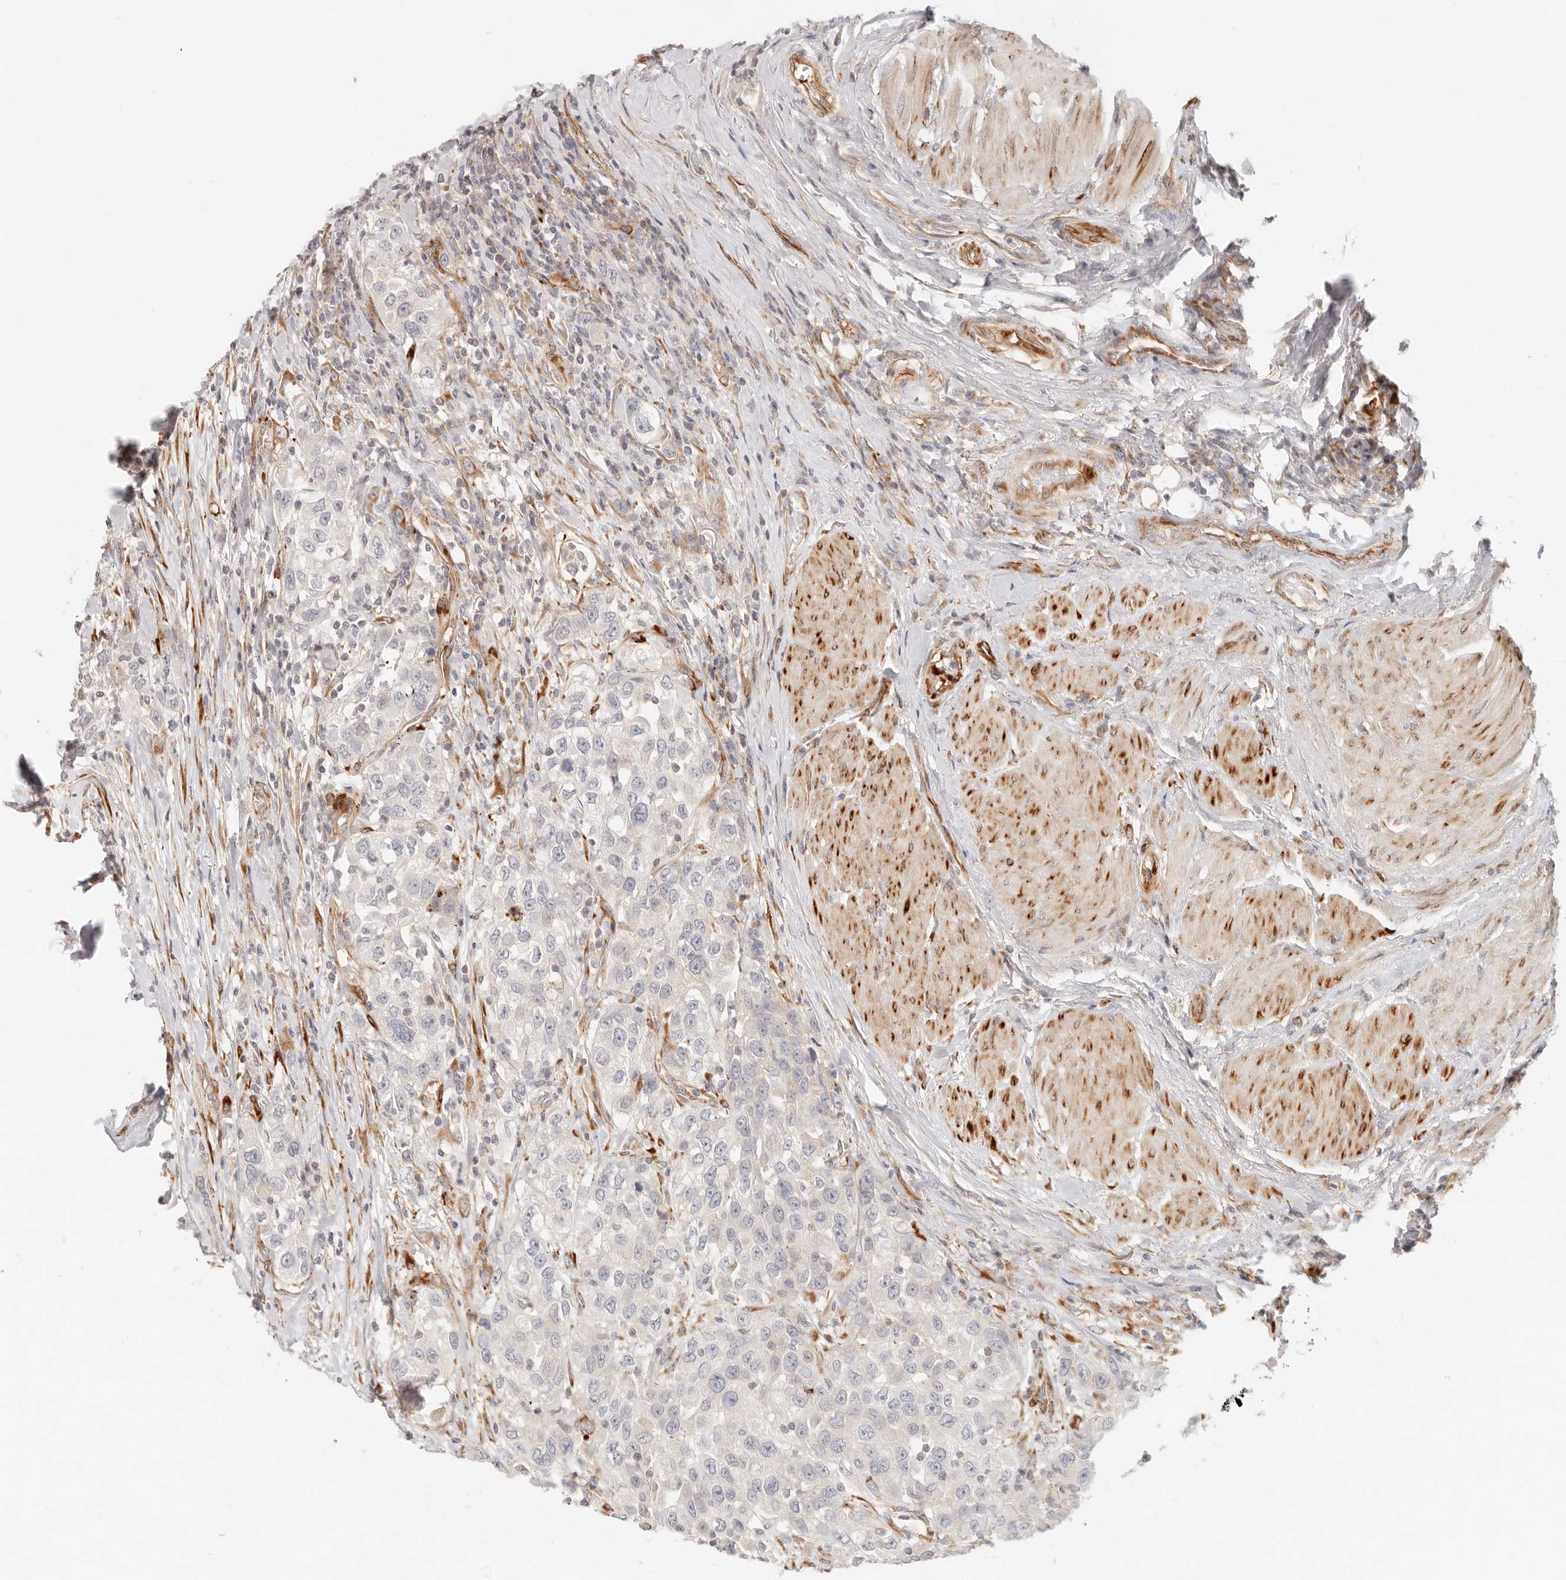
{"staining": {"intensity": "negative", "quantity": "none", "location": "none"}, "tissue": "urothelial cancer", "cell_type": "Tumor cells", "image_type": "cancer", "snomed": [{"axis": "morphology", "description": "Urothelial carcinoma, High grade"}, {"axis": "topography", "description": "Urinary bladder"}], "caption": "A high-resolution histopathology image shows IHC staining of urothelial cancer, which exhibits no significant expression in tumor cells.", "gene": "SASS6", "patient": {"sex": "female", "age": 80}}